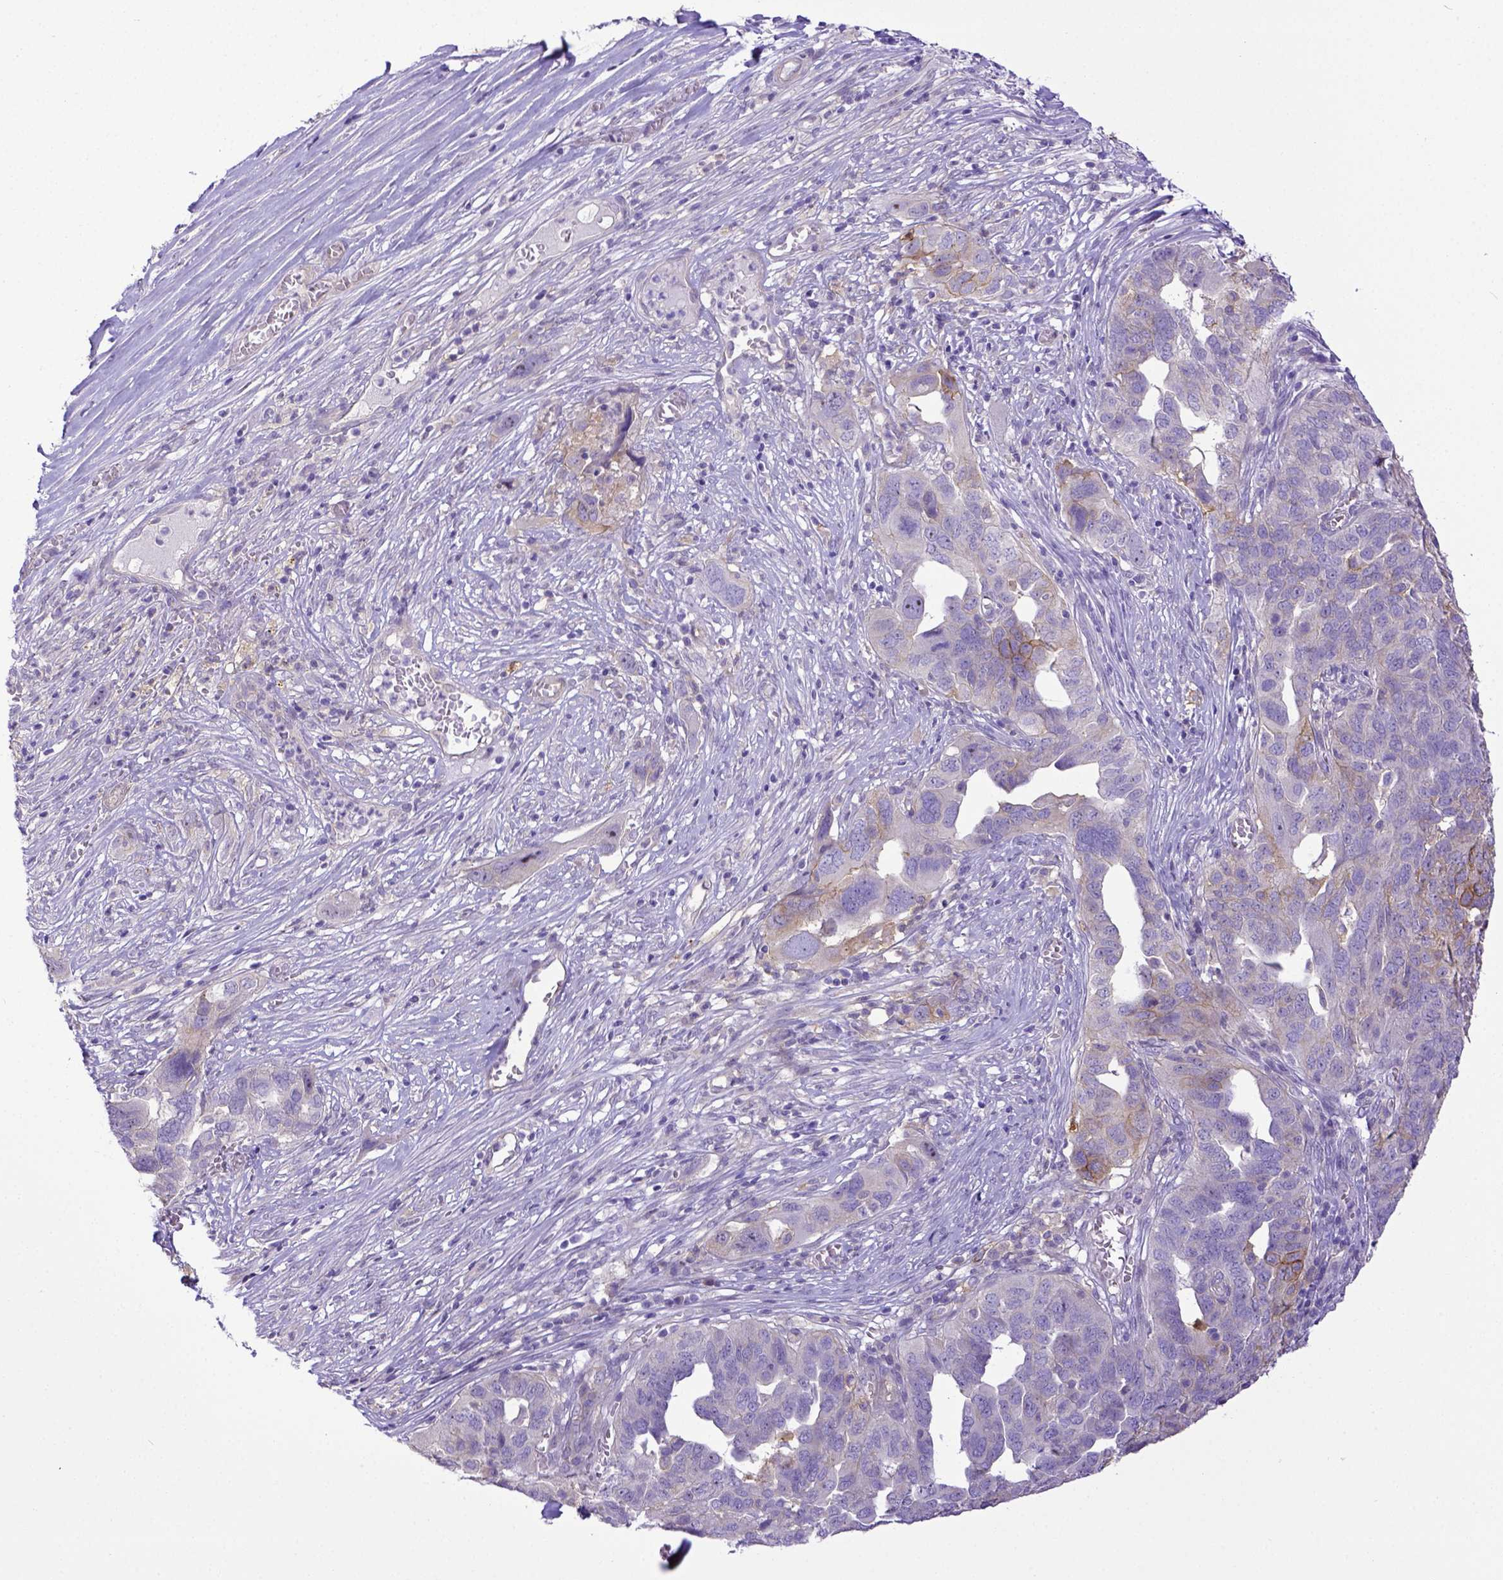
{"staining": {"intensity": "weak", "quantity": "<25%", "location": "cytoplasmic/membranous"}, "tissue": "ovarian cancer", "cell_type": "Tumor cells", "image_type": "cancer", "snomed": [{"axis": "morphology", "description": "Carcinoma, endometroid"}, {"axis": "topography", "description": "Soft tissue"}, {"axis": "topography", "description": "Ovary"}], "caption": "IHC histopathology image of human ovarian cancer stained for a protein (brown), which exhibits no expression in tumor cells.", "gene": "CD40", "patient": {"sex": "female", "age": 52}}